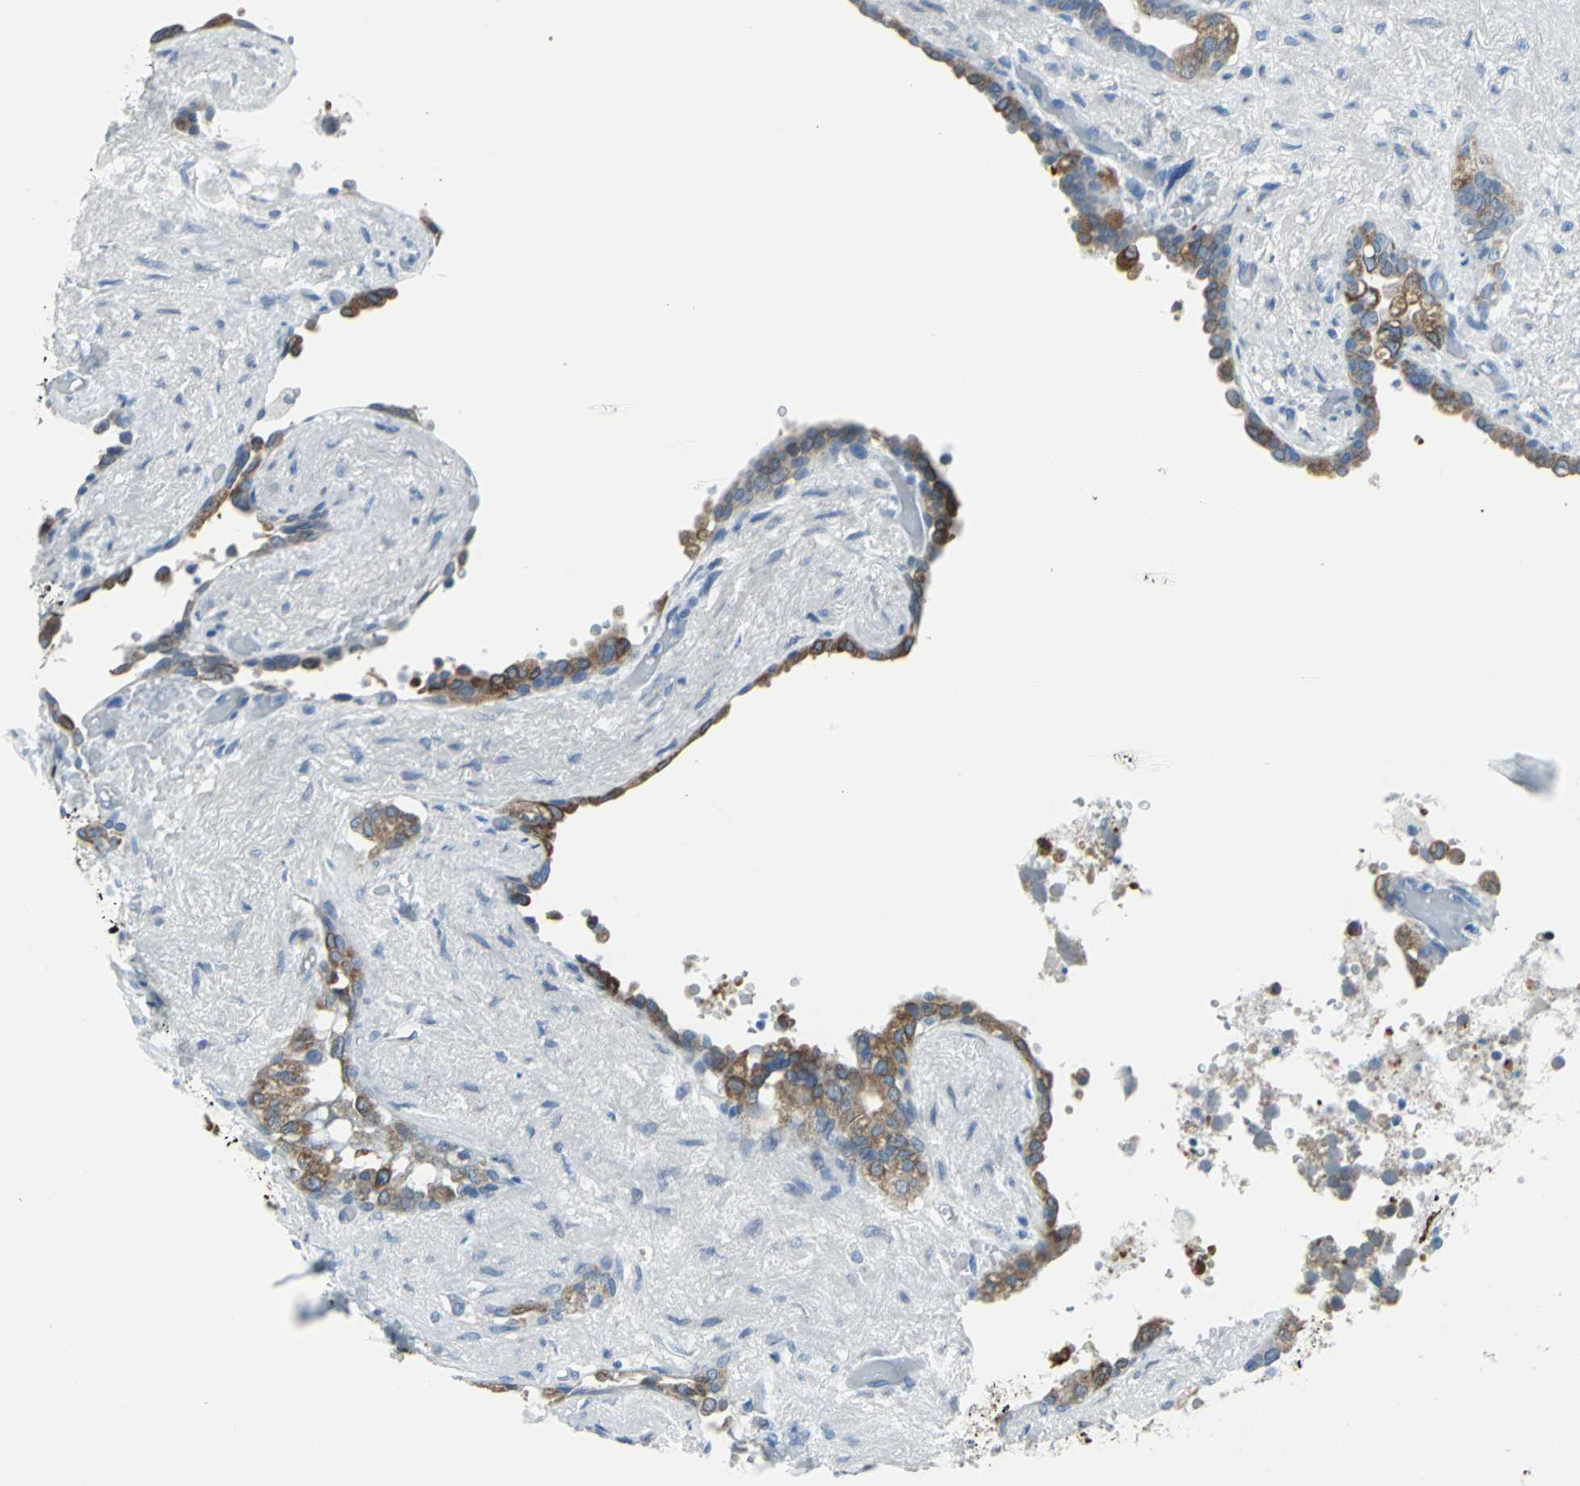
{"staining": {"intensity": "moderate", "quantity": ">75%", "location": "cytoplasmic/membranous"}, "tissue": "seminal vesicle", "cell_type": "Glandular cells", "image_type": "normal", "snomed": [{"axis": "morphology", "description": "Normal tissue, NOS"}, {"axis": "topography", "description": "Seminal veicle"}], "caption": "Immunohistochemical staining of unremarkable human seminal vesicle exhibits medium levels of moderate cytoplasmic/membranous positivity in about >75% of glandular cells.", "gene": "CYB5A", "patient": {"sex": "male", "age": 61}}